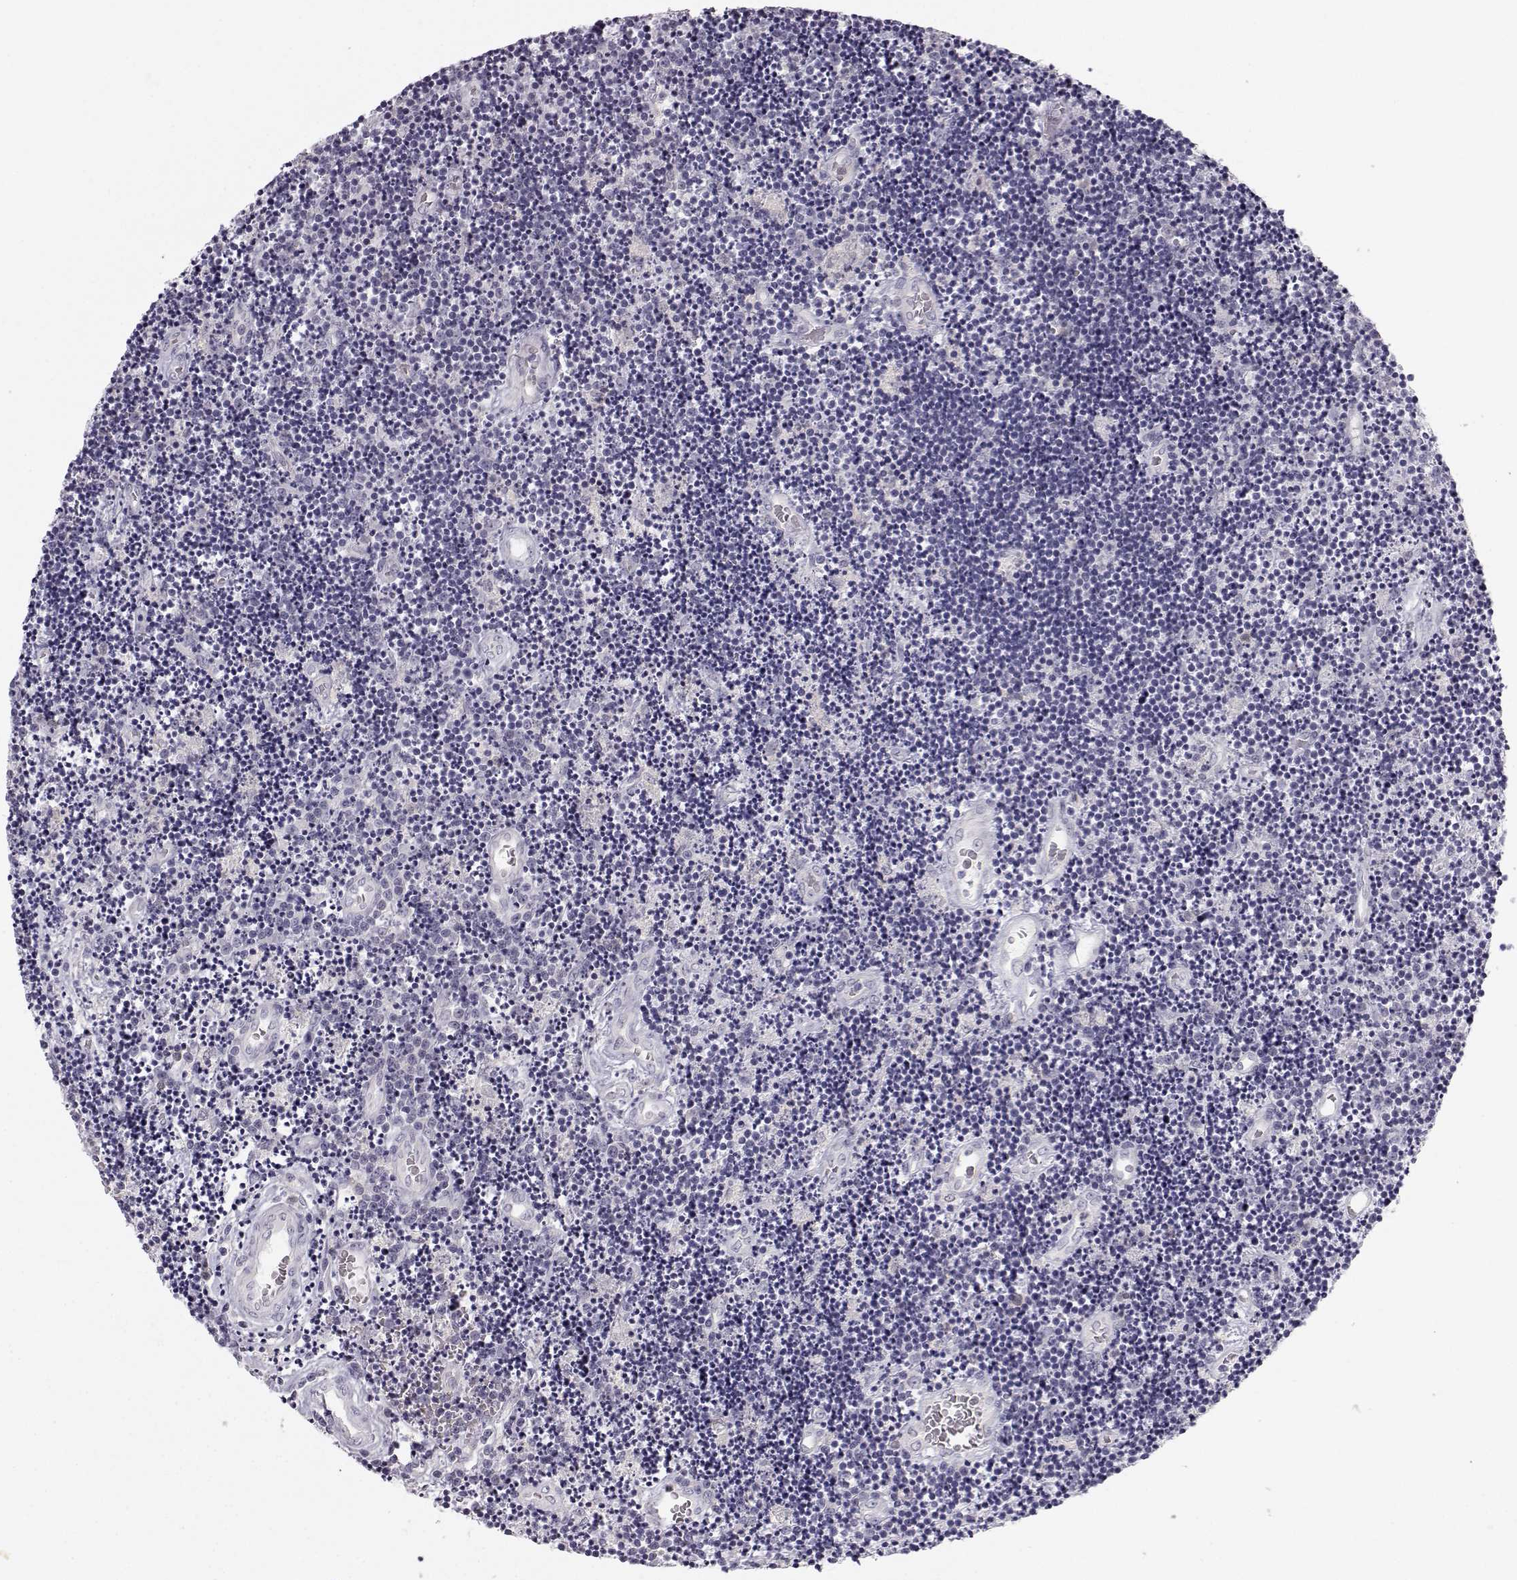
{"staining": {"intensity": "negative", "quantity": "none", "location": "none"}, "tissue": "lymphoma", "cell_type": "Tumor cells", "image_type": "cancer", "snomed": [{"axis": "morphology", "description": "Malignant lymphoma, non-Hodgkin's type, Low grade"}, {"axis": "topography", "description": "Brain"}], "caption": "High power microscopy photomicrograph of an IHC image of low-grade malignant lymphoma, non-Hodgkin's type, revealing no significant expression in tumor cells. Nuclei are stained in blue.", "gene": "ZNF185", "patient": {"sex": "female", "age": 66}}